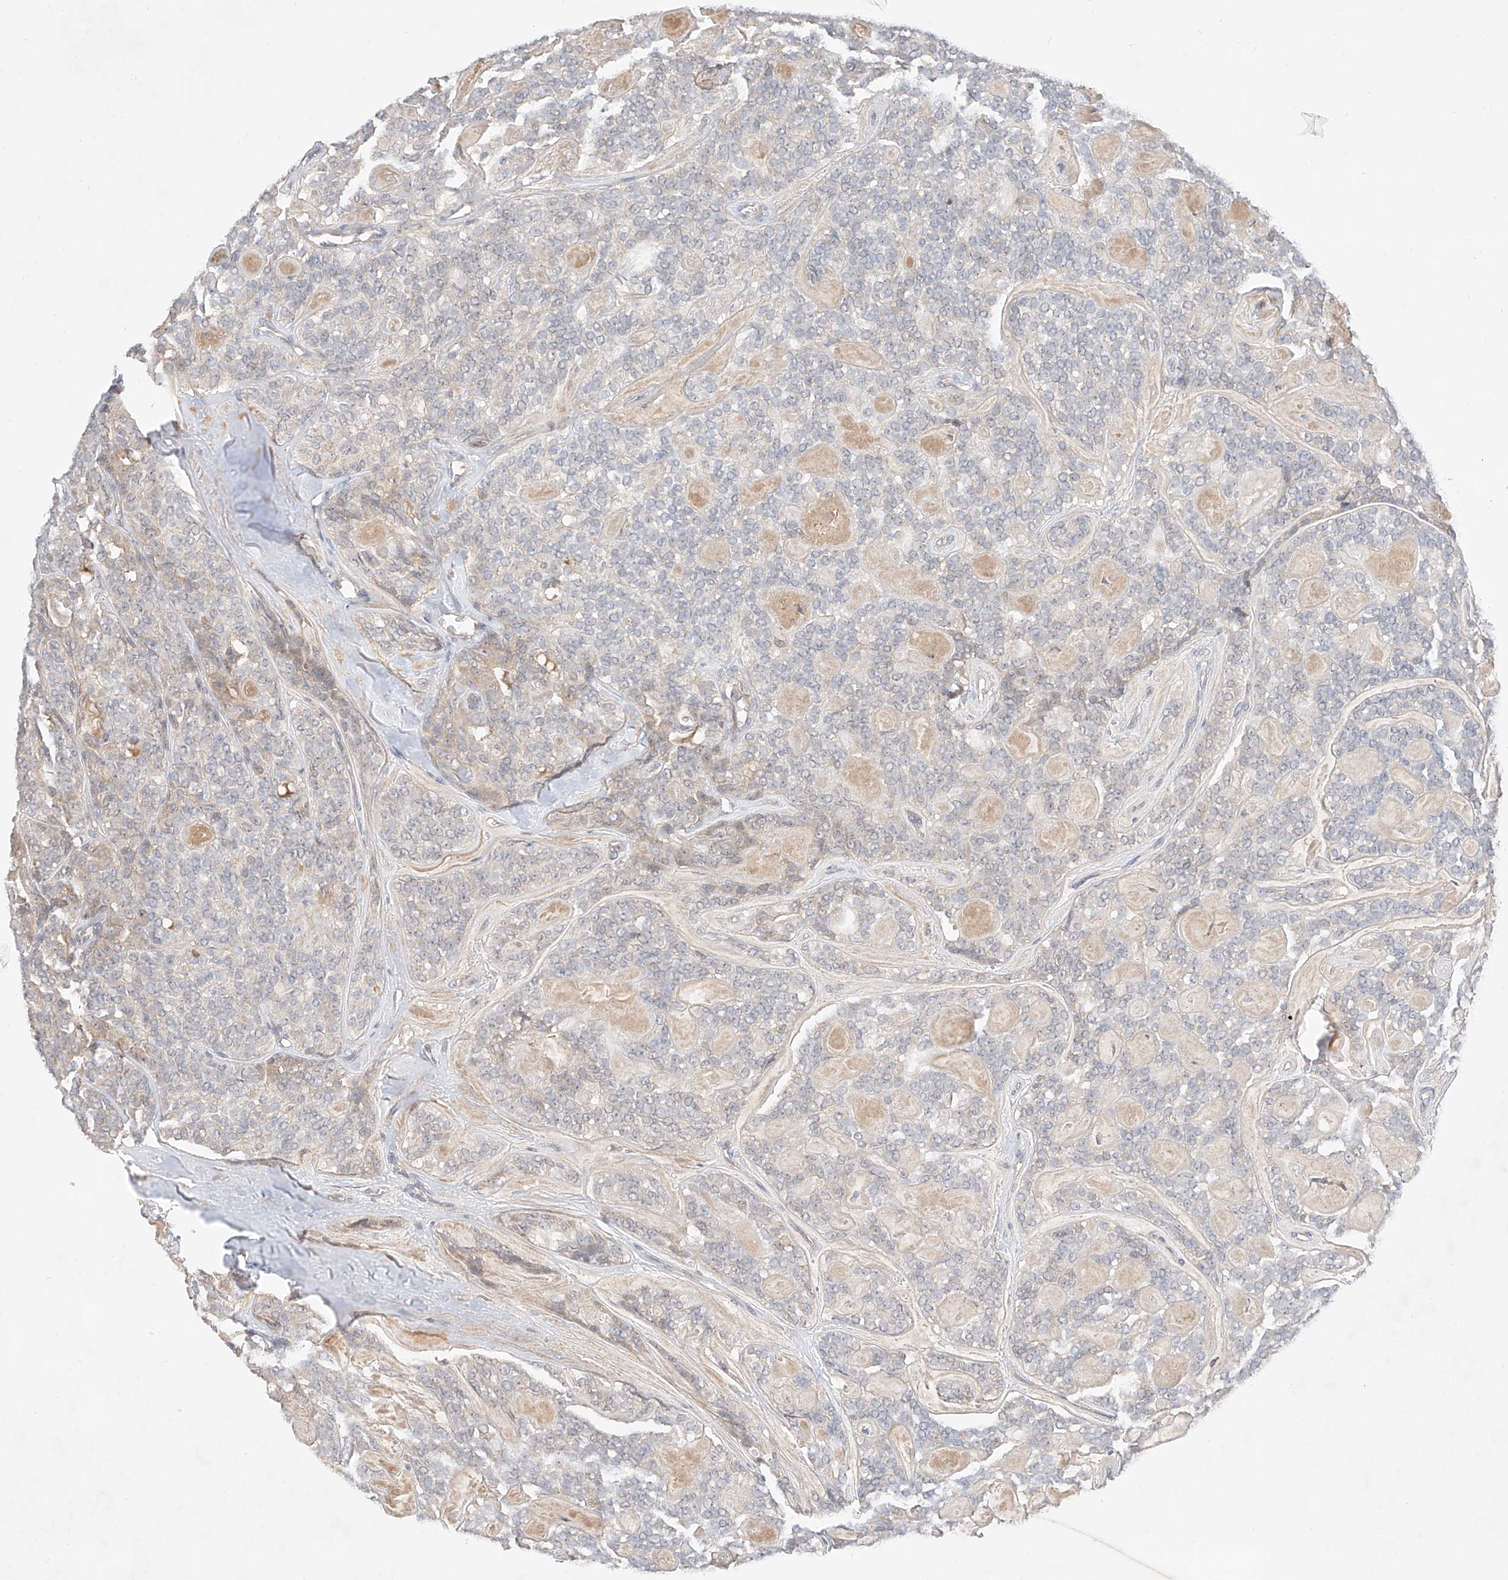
{"staining": {"intensity": "negative", "quantity": "none", "location": "none"}, "tissue": "head and neck cancer", "cell_type": "Tumor cells", "image_type": "cancer", "snomed": [{"axis": "morphology", "description": "Adenocarcinoma, NOS"}, {"axis": "topography", "description": "Head-Neck"}], "caption": "The histopathology image exhibits no significant positivity in tumor cells of head and neck cancer. (Brightfield microscopy of DAB immunohistochemistry at high magnification).", "gene": "IL22RA2", "patient": {"sex": "male", "age": 66}}